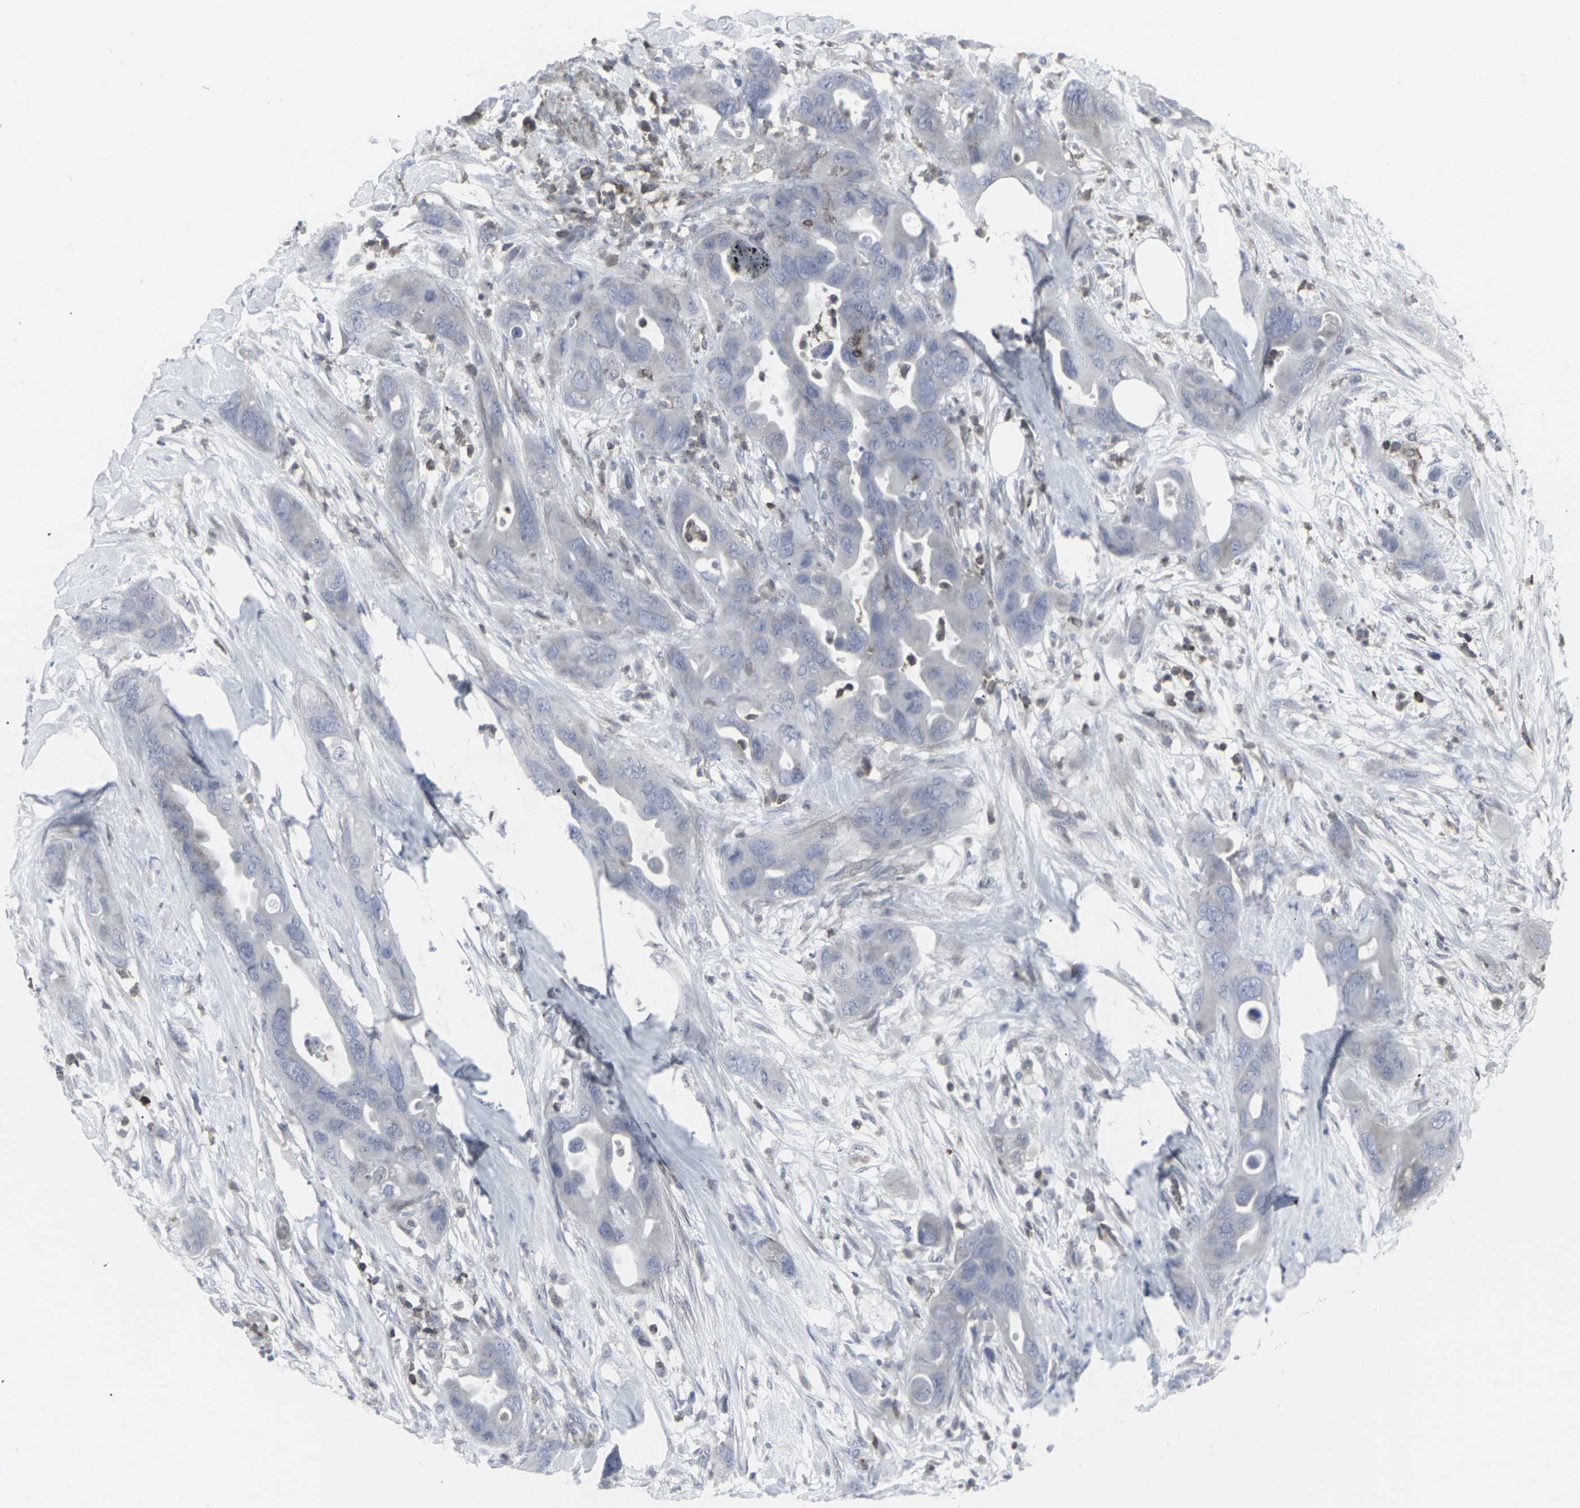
{"staining": {"intensity": "weak", "quantity": "<25%", "location": "cytoplasmic/membranous"}, "tissue": "pancreatic cancer", "cell_type": "Tumor cells", "image_type": "cancer", "snomed": [{"axis": "morphology", "description": "Adenocarcinoma, NOS"}, {"axis": "topography", "description": "Pancreas"}], "caption": "IHC of pancreatic adenocarcinoma reveals no expression in tumor cells.", "gene": "APOBEC2", "patient": {"sex": "female", "age": 71}}